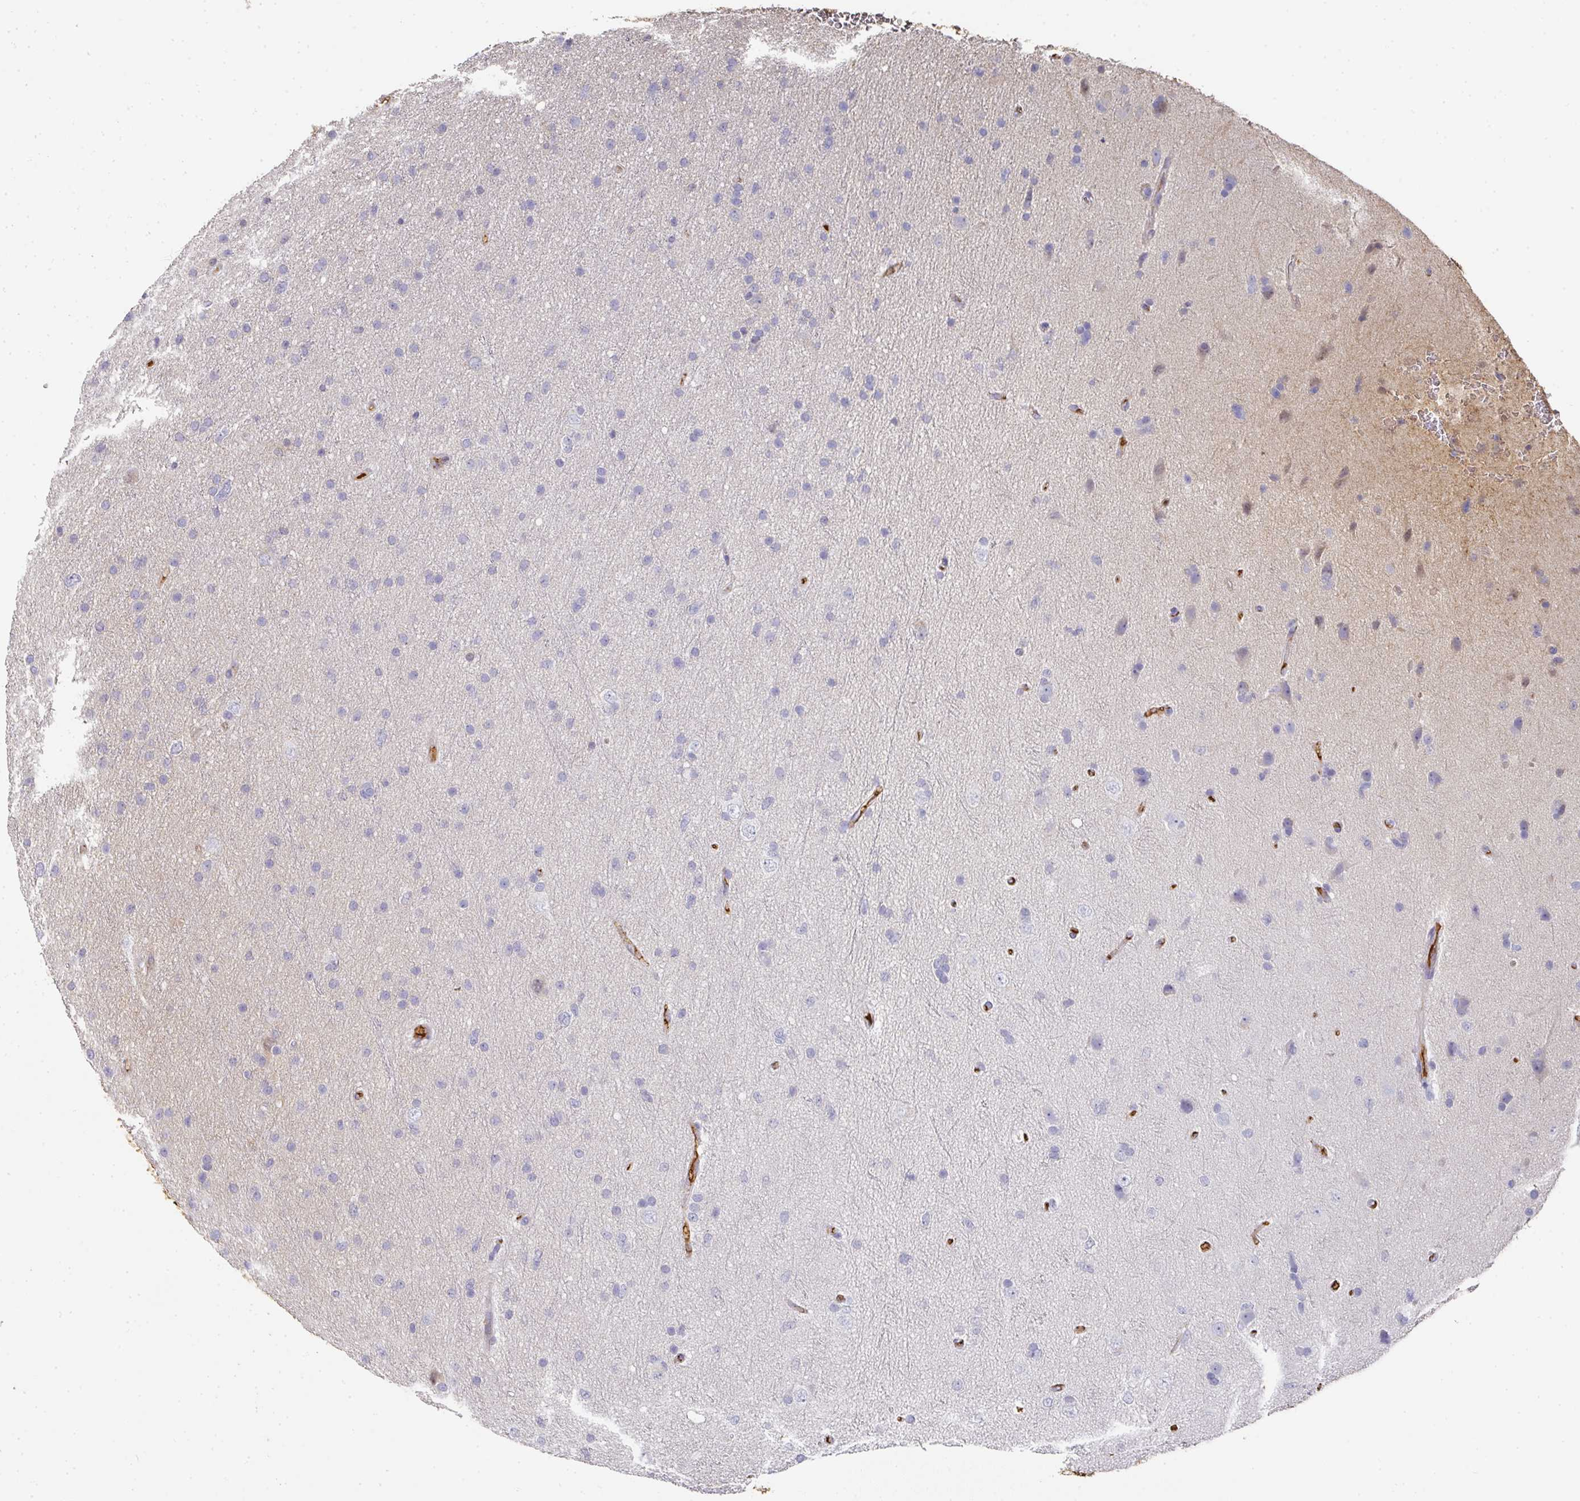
{"staining": {"intensity": "negative", "quantity": "none", "location": "none"}, "tissue": "glioma", "cell_type": "Tumor cells", "image_type": "cancer", "snomed": [{"axis": "morphology", "description": "Glioma, malignant, Low grade"}, {"axis": "topography", "description": "Cerebral cortex"}], "caption": "A photomicrograph of human low-grade glioma (malignant) is negative for staining in tumor cells.", "gene": "ALB", "patient": {"sex": "female", "age": 39}}